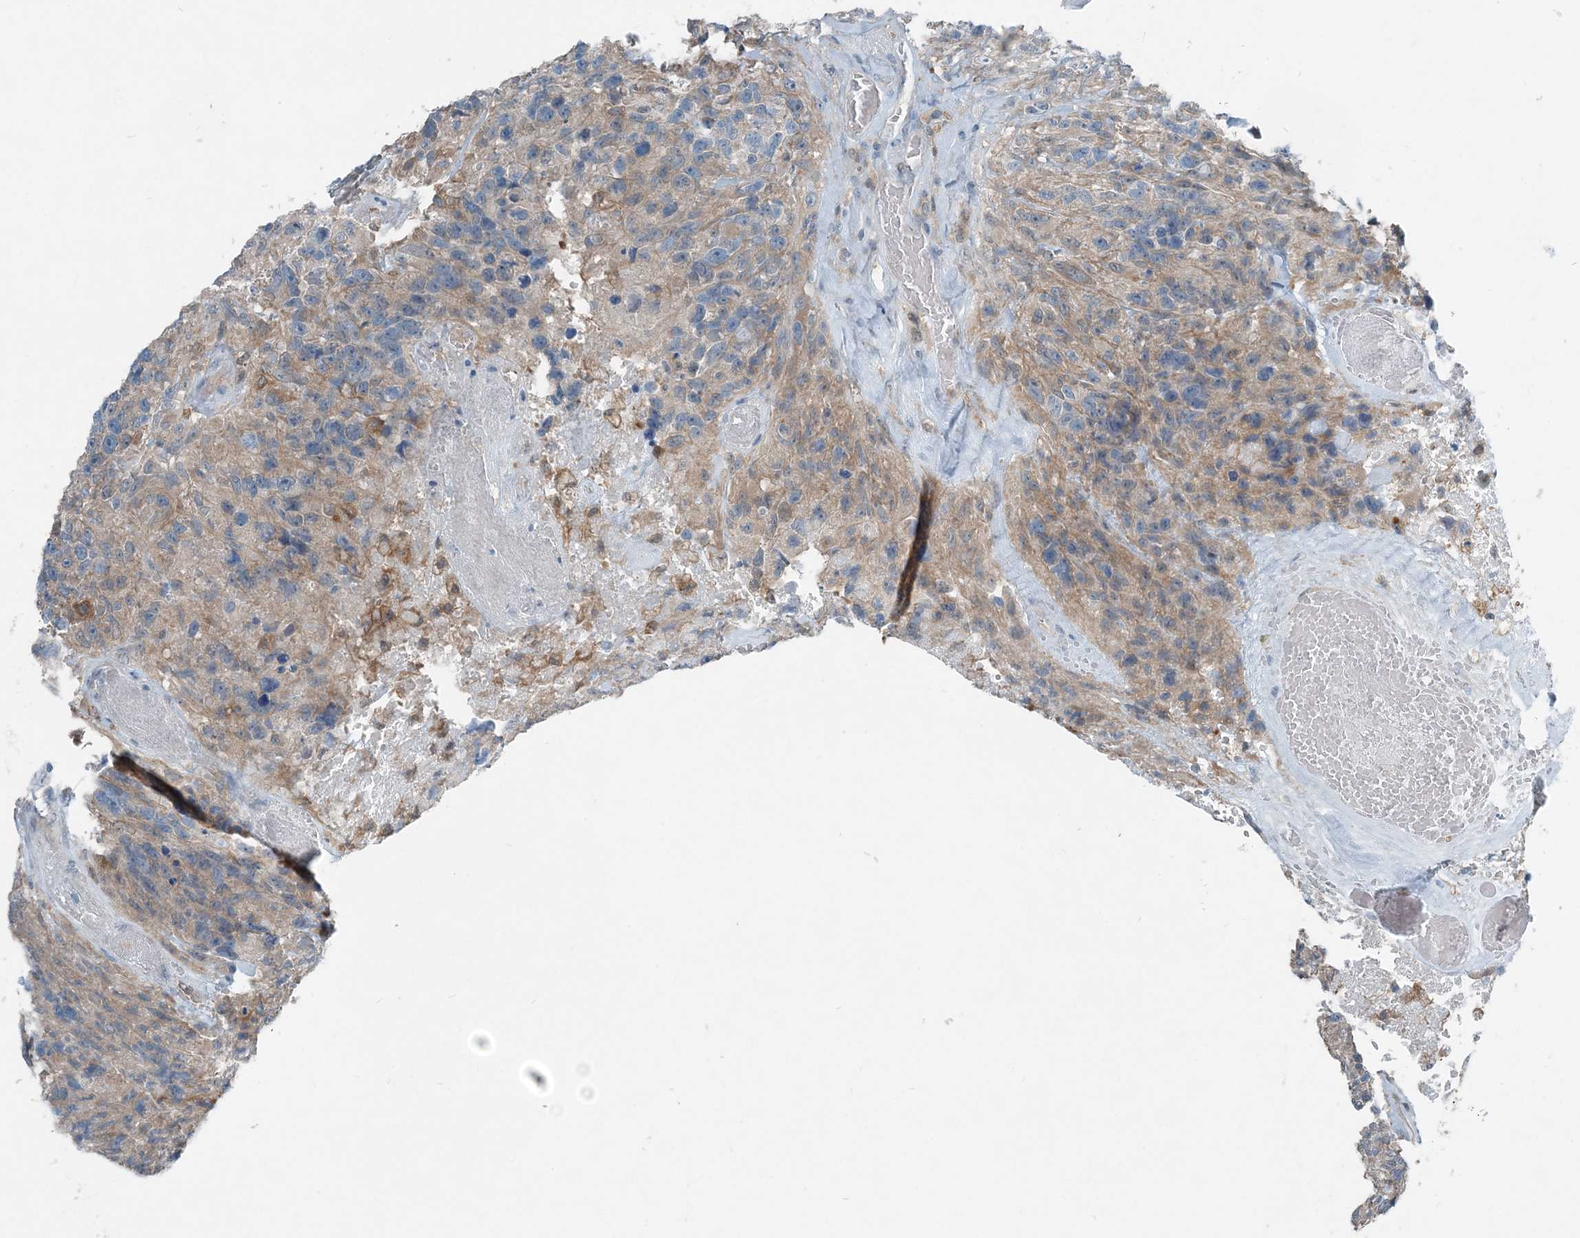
{"staining": {"intensity": "weak", "quantity": "<25%", "location": "cytoplasmic/membranous"}, "tissue": "glioma", "cell_type": "Tumor cells", "image_type": "cancer", "snomed": [{"axis": "morphology", "description": "Glioma, malignant, High grade"}, {"axis": "topography", "description": "Brain"}], "caption": "Immunohistochemistry of human malignant glioma (high-grade) reveals no staining in tumor cells. (DAB immunohistochemistry (IHC) visualized using brightfield microscopy, high magnification).", "gene": "ARMH1", "patient": {"sex": "male", "age": 69}}